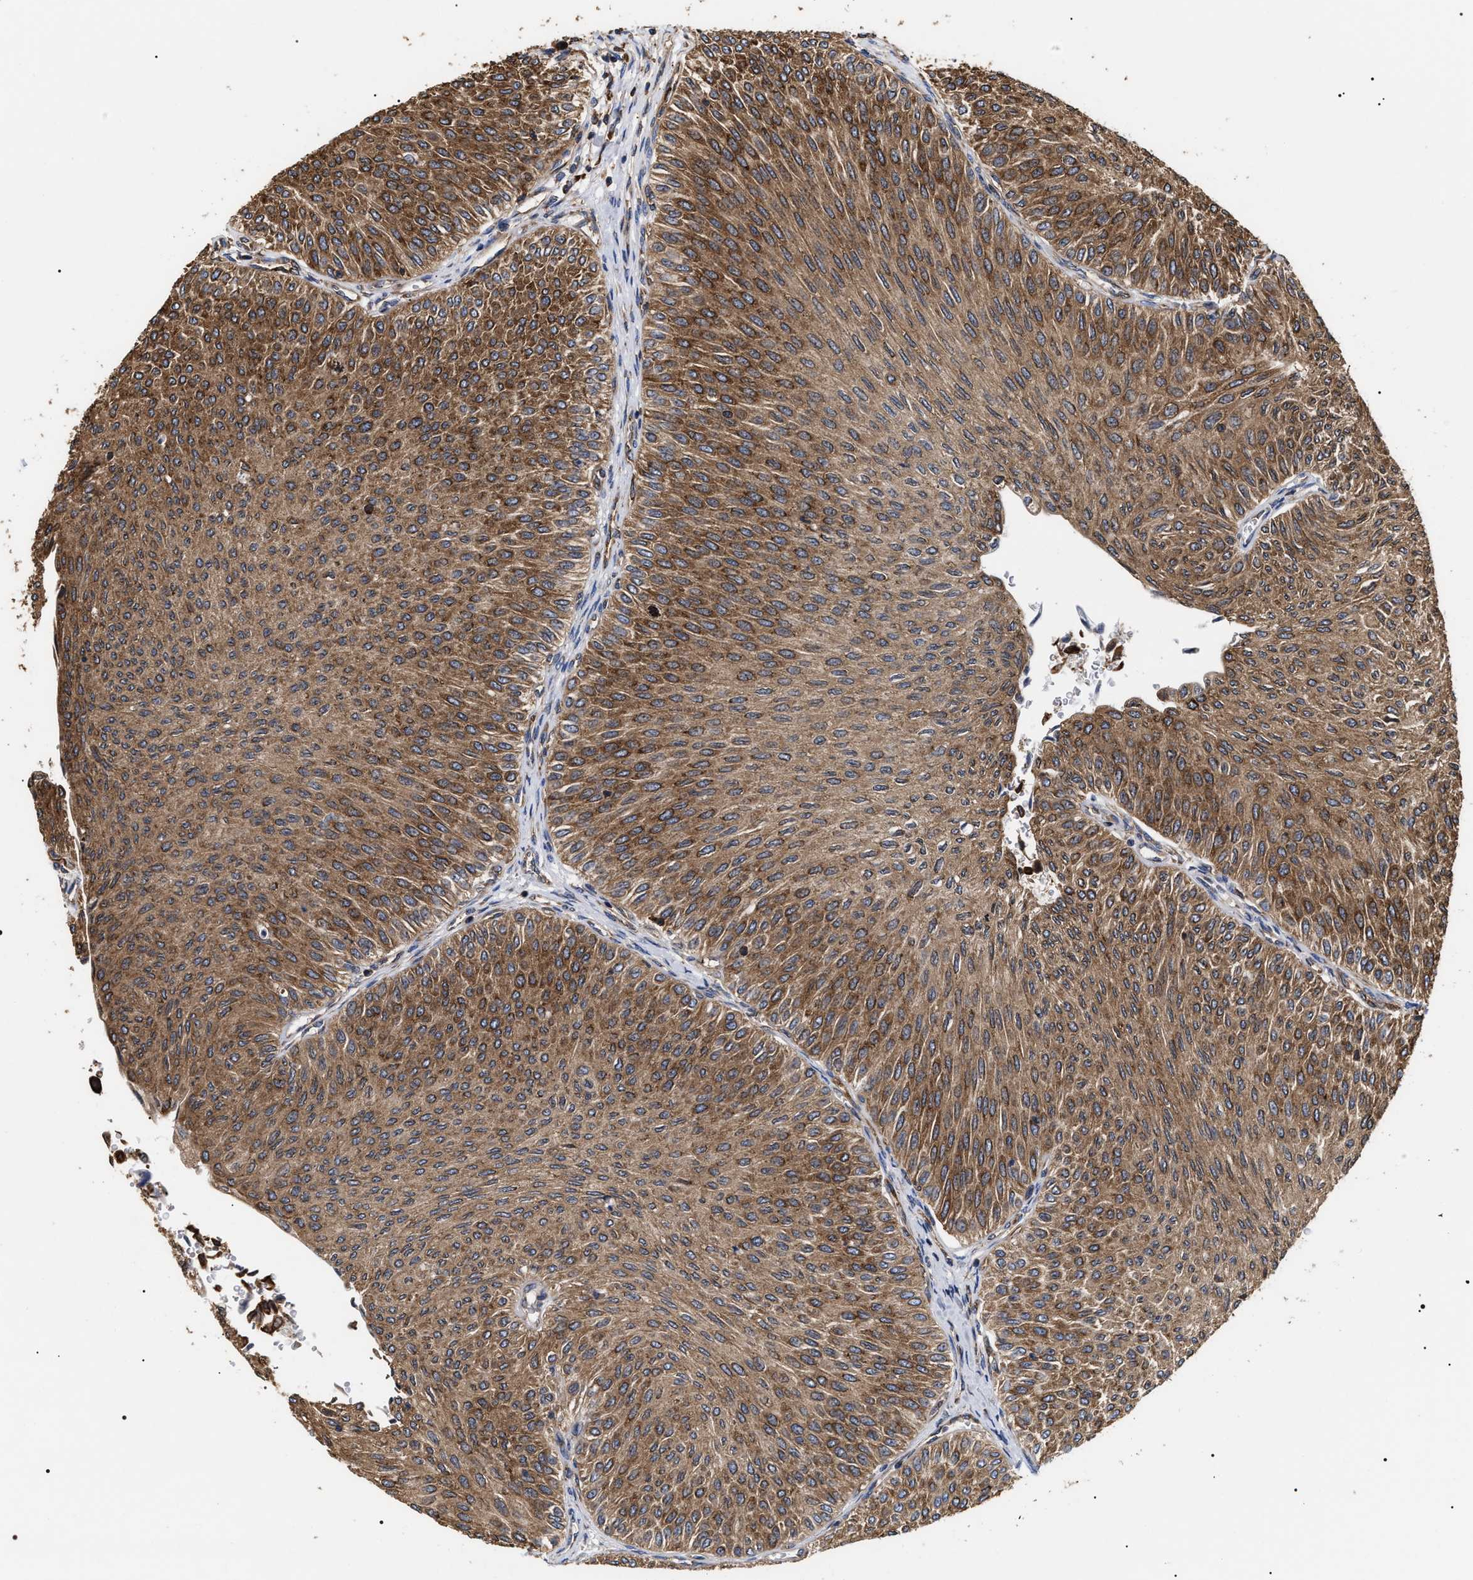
{"staining": {"intensity": "moderate", "quantity": ">75%", "location": "cytoplasmic/membranous"}, "tissue": "urothelial cancer", "cell_type": "Tumor cells", "image_type": "cancer", "snomed": [{"axis": "morphology", "description": "Urothelial carcinoma, Low grade"}, {"axis": "topography", "description": "Urinary bladder"}], "caption": "This histopathology image exhibits immunohistochemistry (IHC) staining of human low-grade urothelial carcinoma, with medium moderate cytoplasmic/membranous expression in about >75% of tumor cells.", "gene": "SERBP1", "patient": {"sex": "male", "age": 78}}